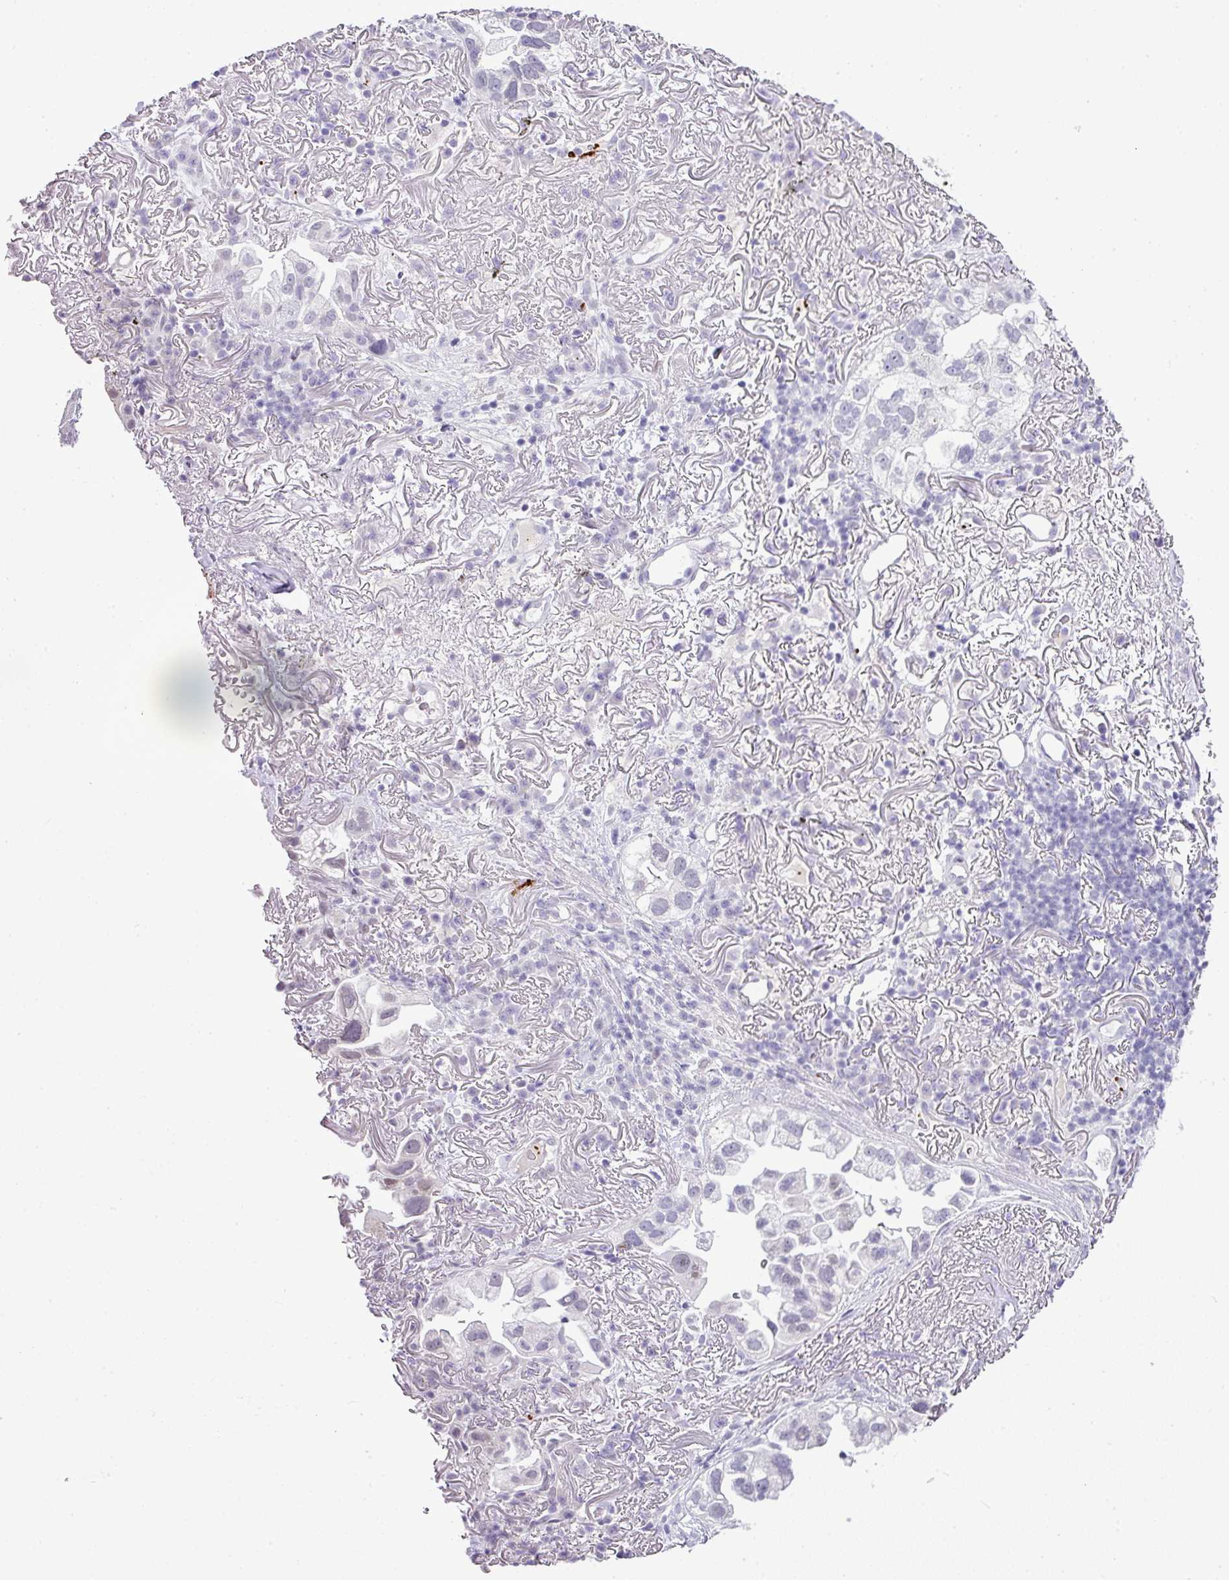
{"staining": {"intensity": "negative", "quantity": "none", "location": "none"}, "tissue": "lung cancer", "cell_type": "Tumor cells", "image_type": "cancer", "snomed": [{"axis": "morphology", "description": "Adenocarcinoma, NOS"}, {"axis": "topography", "description": "Lung"}], "caption": "Tumor cells are negative for protein expression in human adenocarcinoma (lung).", "gene": "CMTM5", "patient": {"sex": "female", "age": 69}}